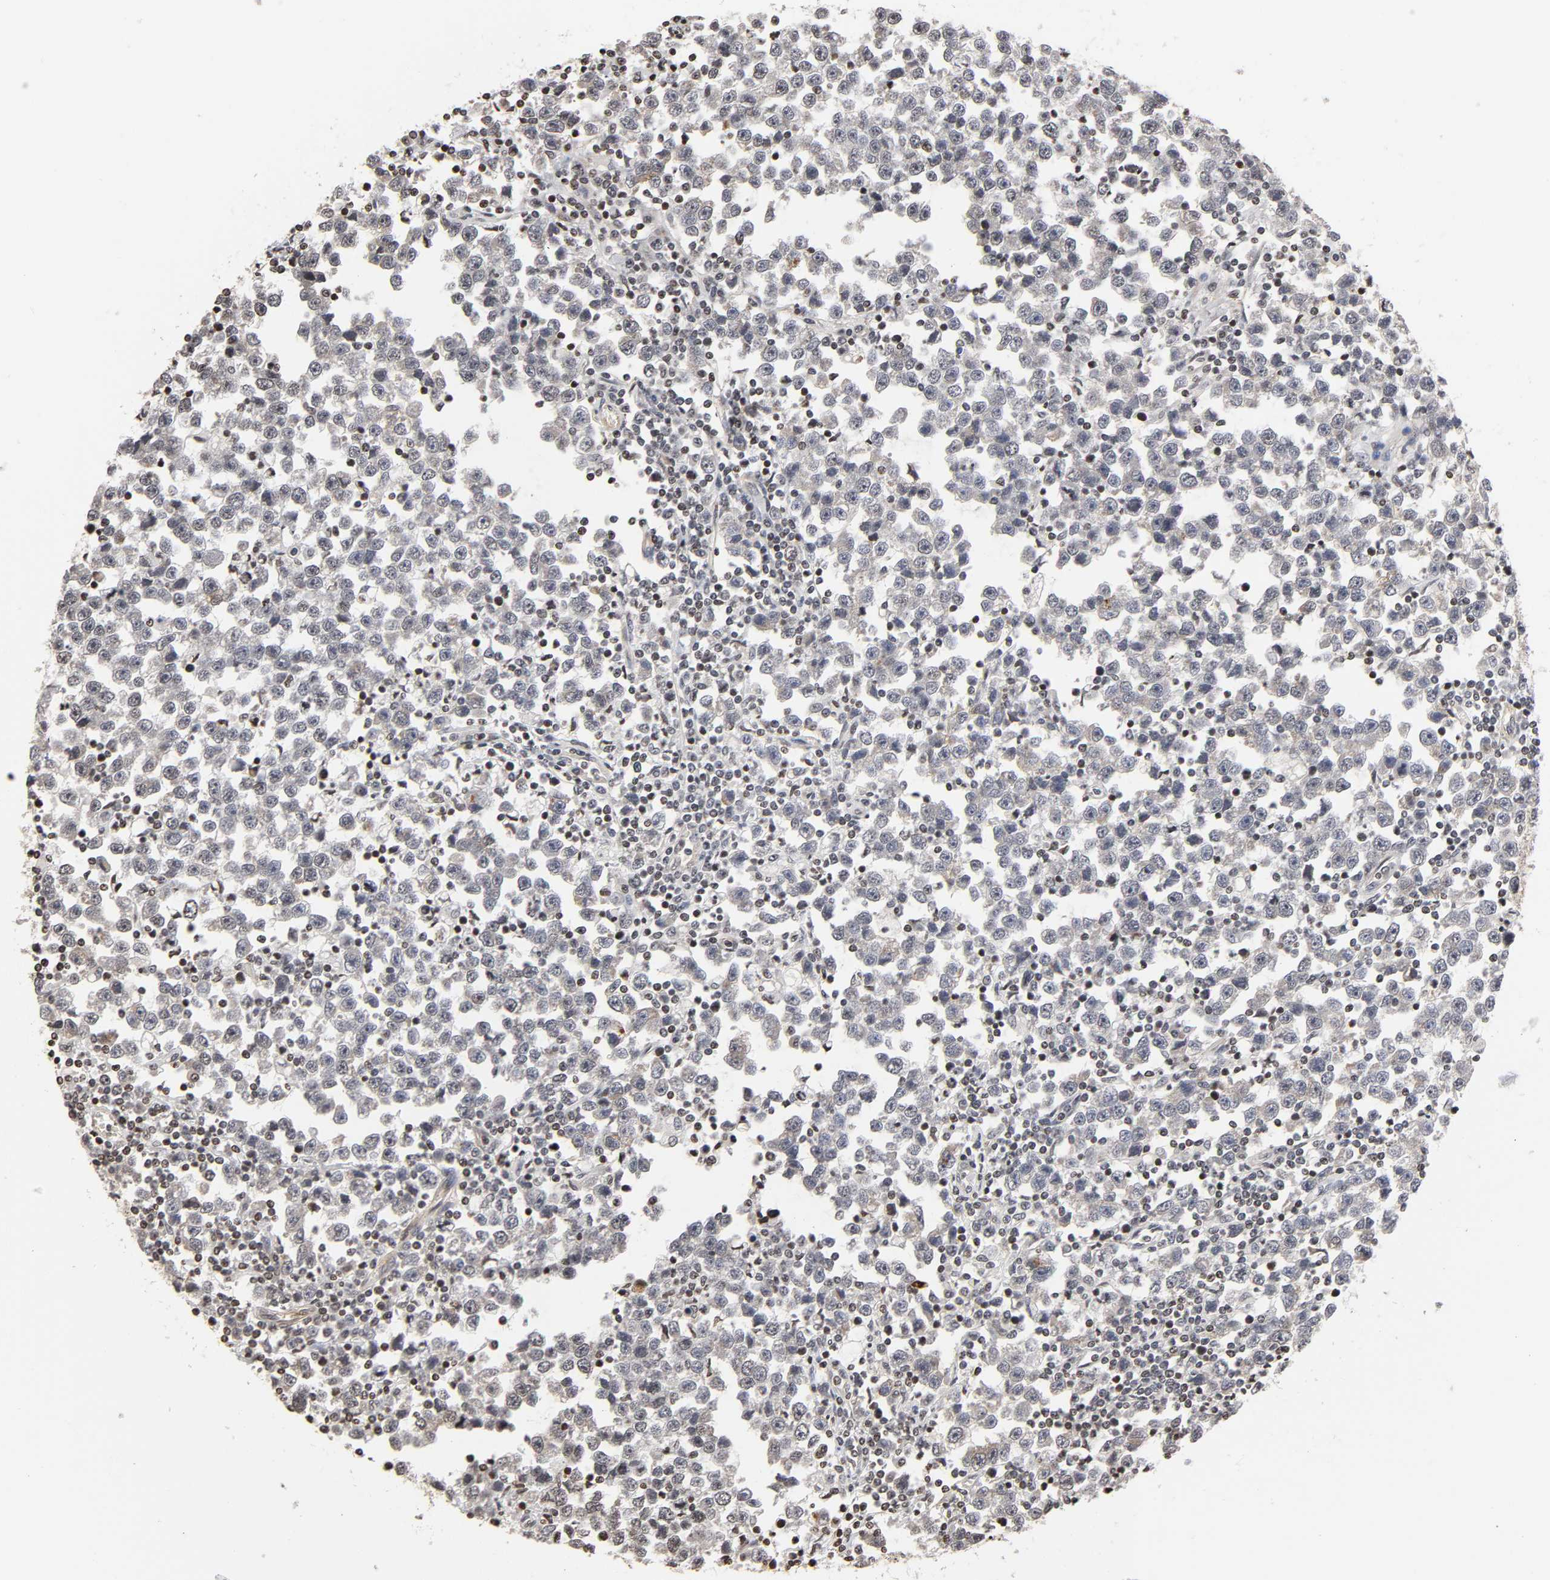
{"staining": {"intensity": "negative", "quantity": "none", "location": "none"}, "tissue": "testis cancer", "cell_type": "Tumor cells", "image_type": "cancer", "snomed": [{"axis": "morphology", "description": "Seminoma, NOS"}, {"axis": "topography", "description": "Testis"}], "caption": "Tumor cells are negative for protein expression in human seminoma (testis). Brightfield microscopy of IHC stained with DAB (3,3'-diaminobenzidine) (brown) and hematoxylin (blue), captured at high magnification.", "gene": "ITGAV", "patient": {"sex": "male", "age": 43}}